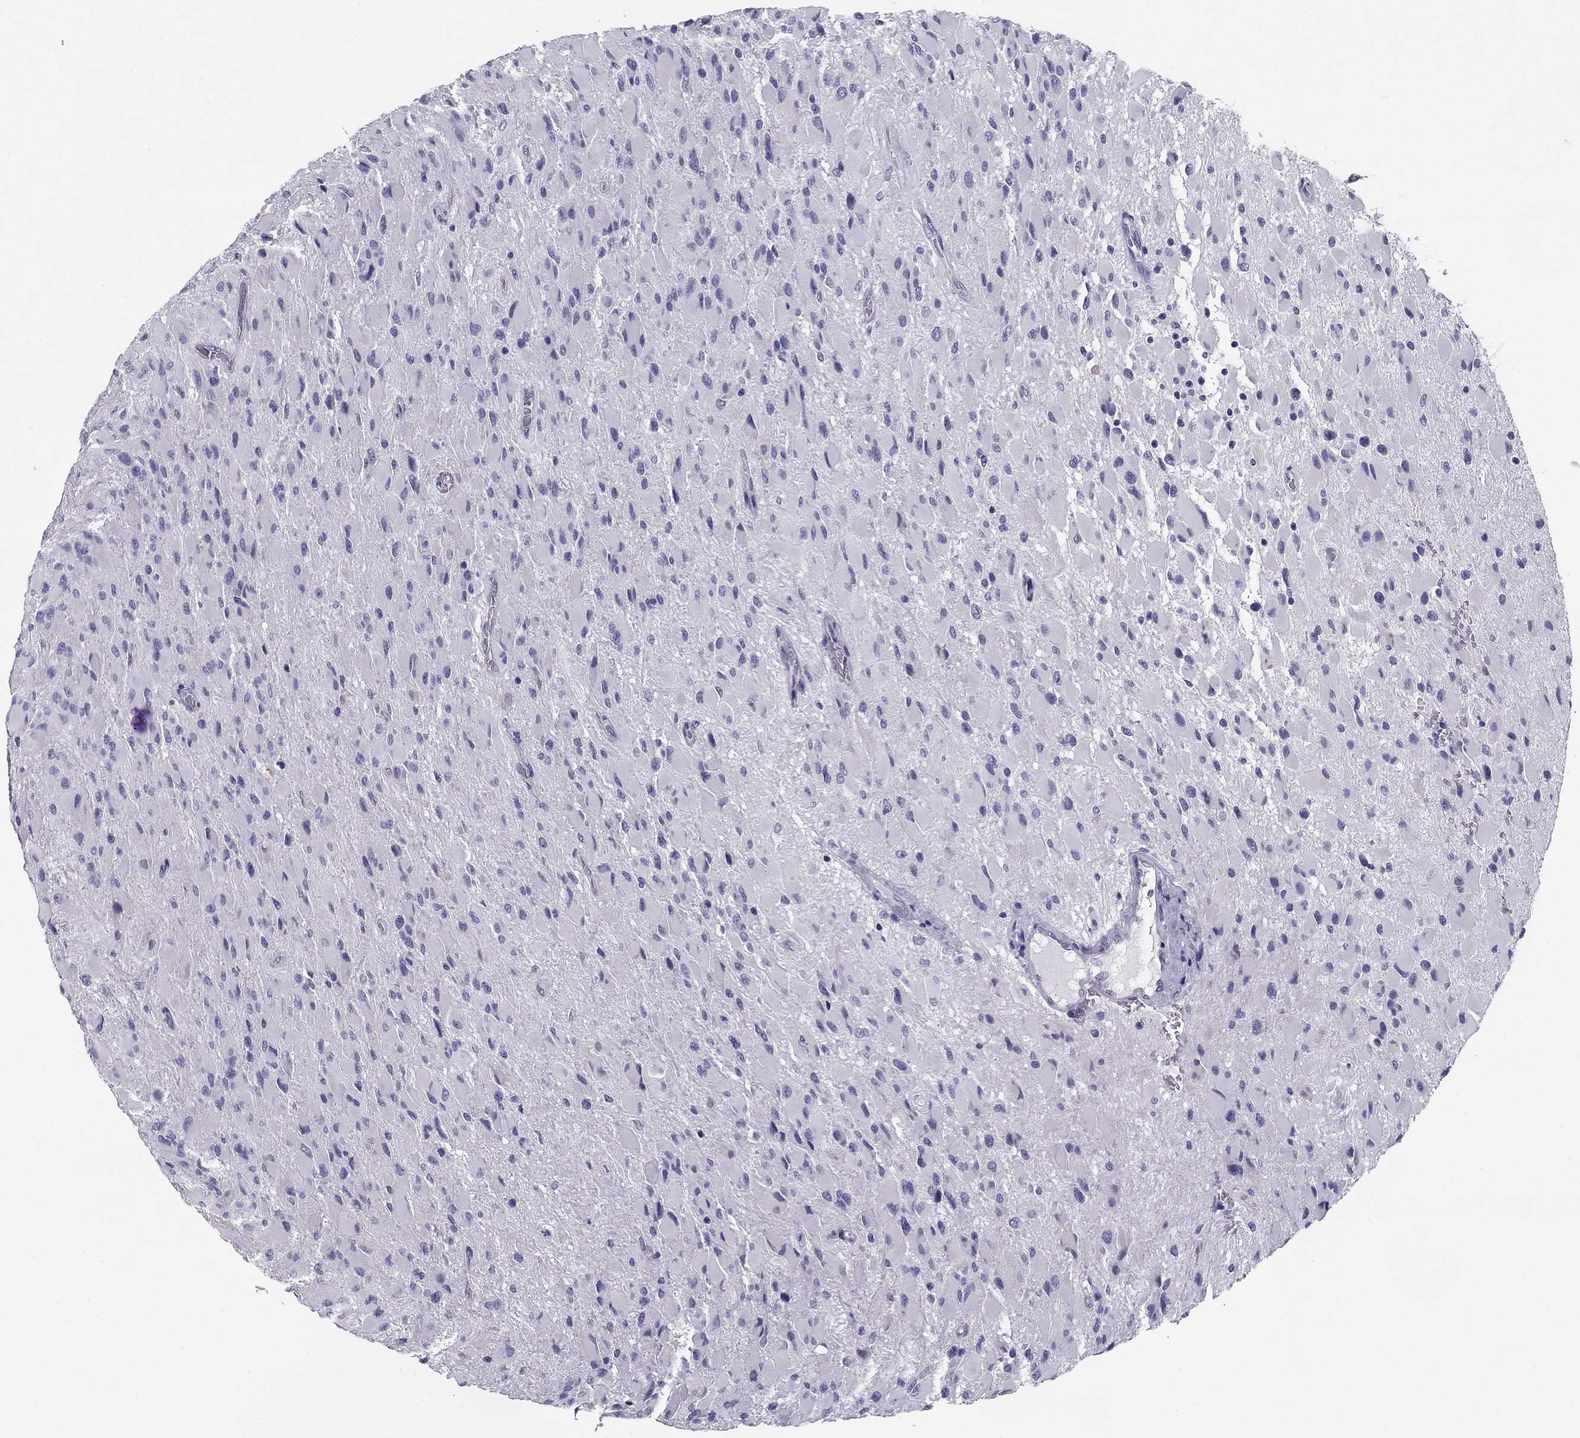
{"staining": {"intensity": "negative", "quantity": "none", "location": "none"}, "tissue": "glioma", "cell_type": "Tumor cells", "image_type": "cancer", "snomed": [{"axis": "morphology", "description": "Glioma, malignant, High grade"}, {"axis": "topography", "description": "Cerebral cortex"}], "caption": "This is an IHC photomicrograph of human malignant glioma (high-grade). There is no expression in tumor cells.", "gene": "TMED3", "patient": {"sex": "female", "age": 36}}